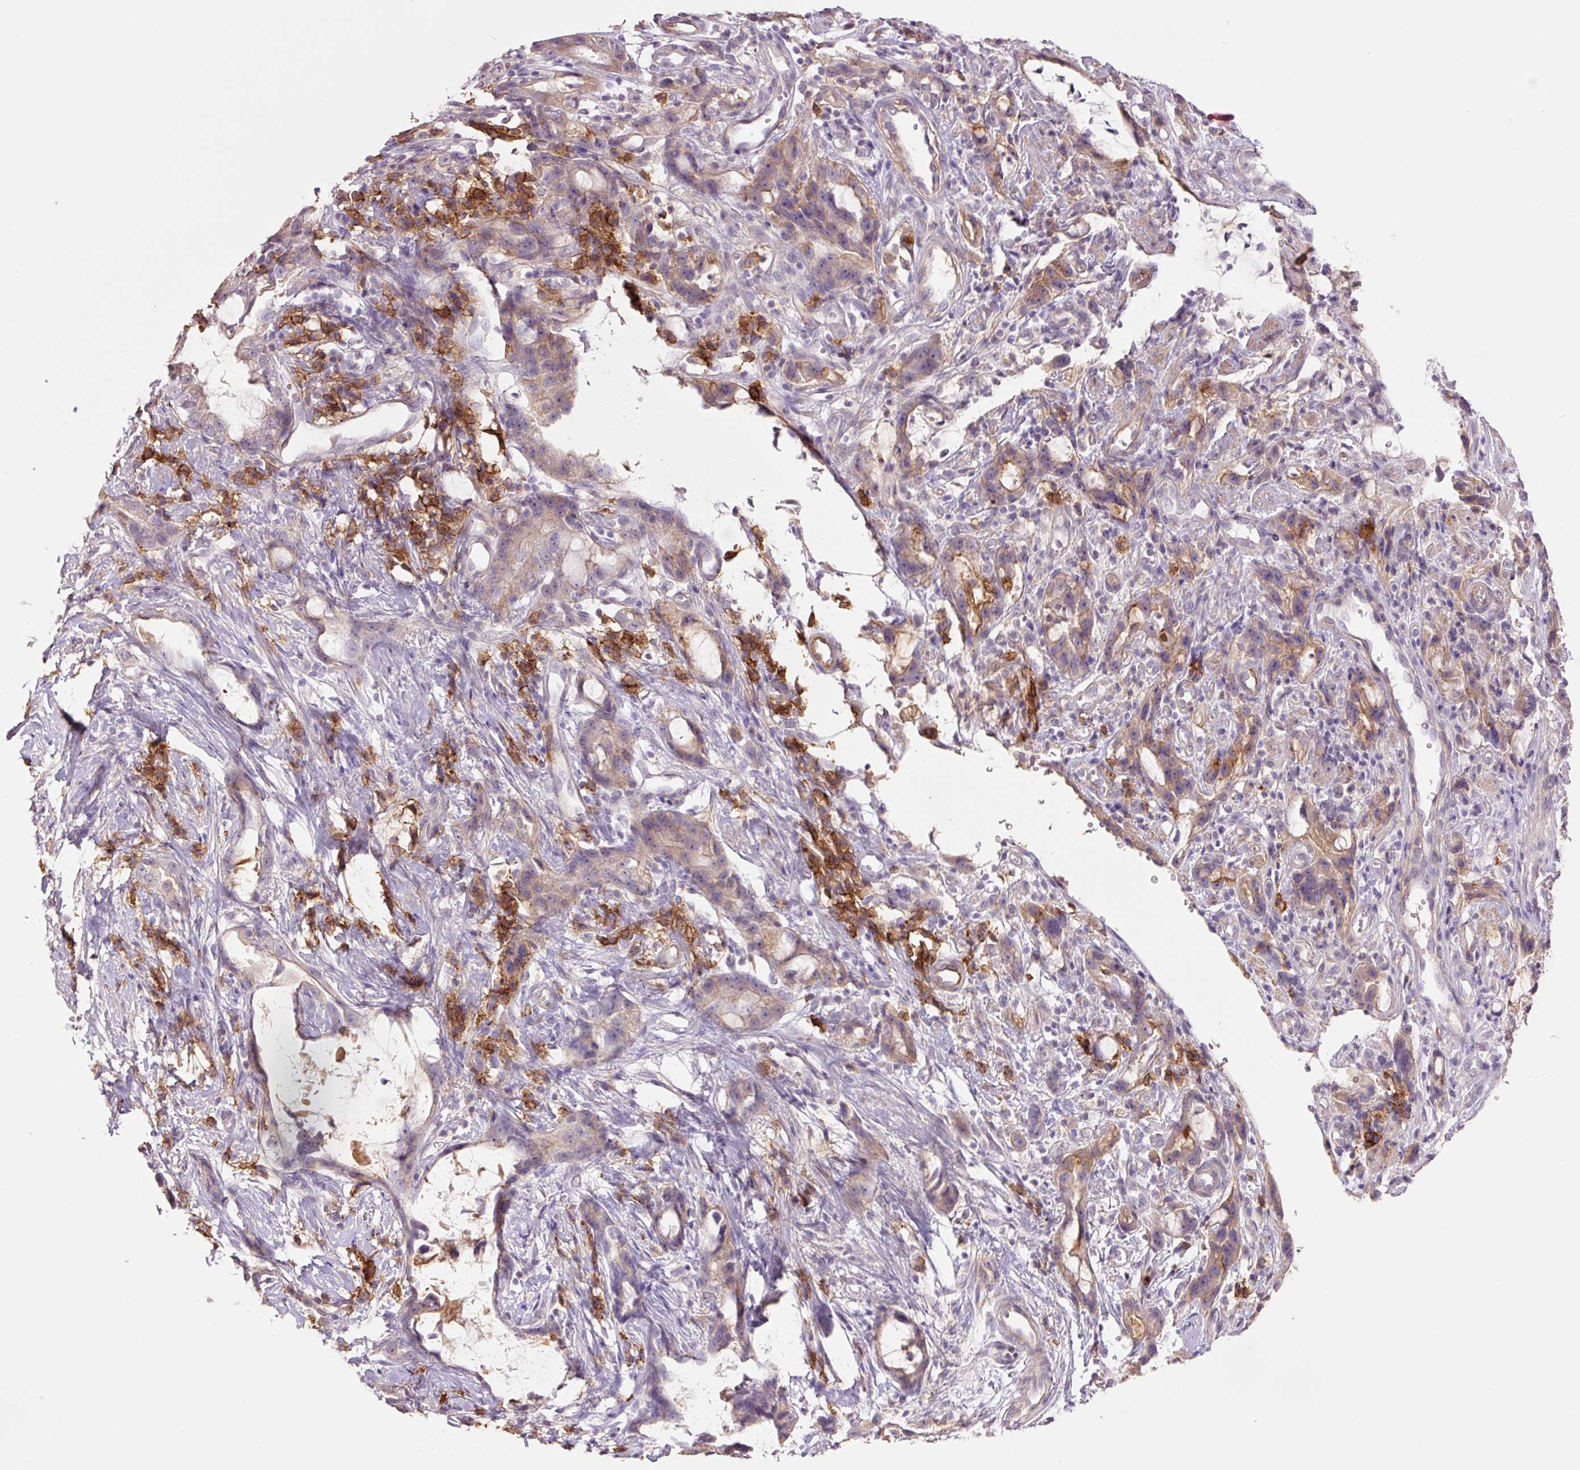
{"staining": {"intensity": "weak", "quantity": "25%-75%", "location": "cytoplasmic/membranous"}, "tissue": "stomach cancer", "cell_type": "Tumor cells", "image_type": "cancer", "snomed": [{"axis": "morphology", "description": "Adenocarcinoma, NOS"}, {"axis": "topography", "description": "Stomach"}], "caption": "The photomicrograph exhibits a brown stain indicating the presence of a protein in the cytoplasmic/membranous of tumor cells in adenocarcinoma (stomach). (IHC, brightfield microscopy, high magnification).", "gene": "SLC1A4", "patient": {"sex": "male", "age": 55}}